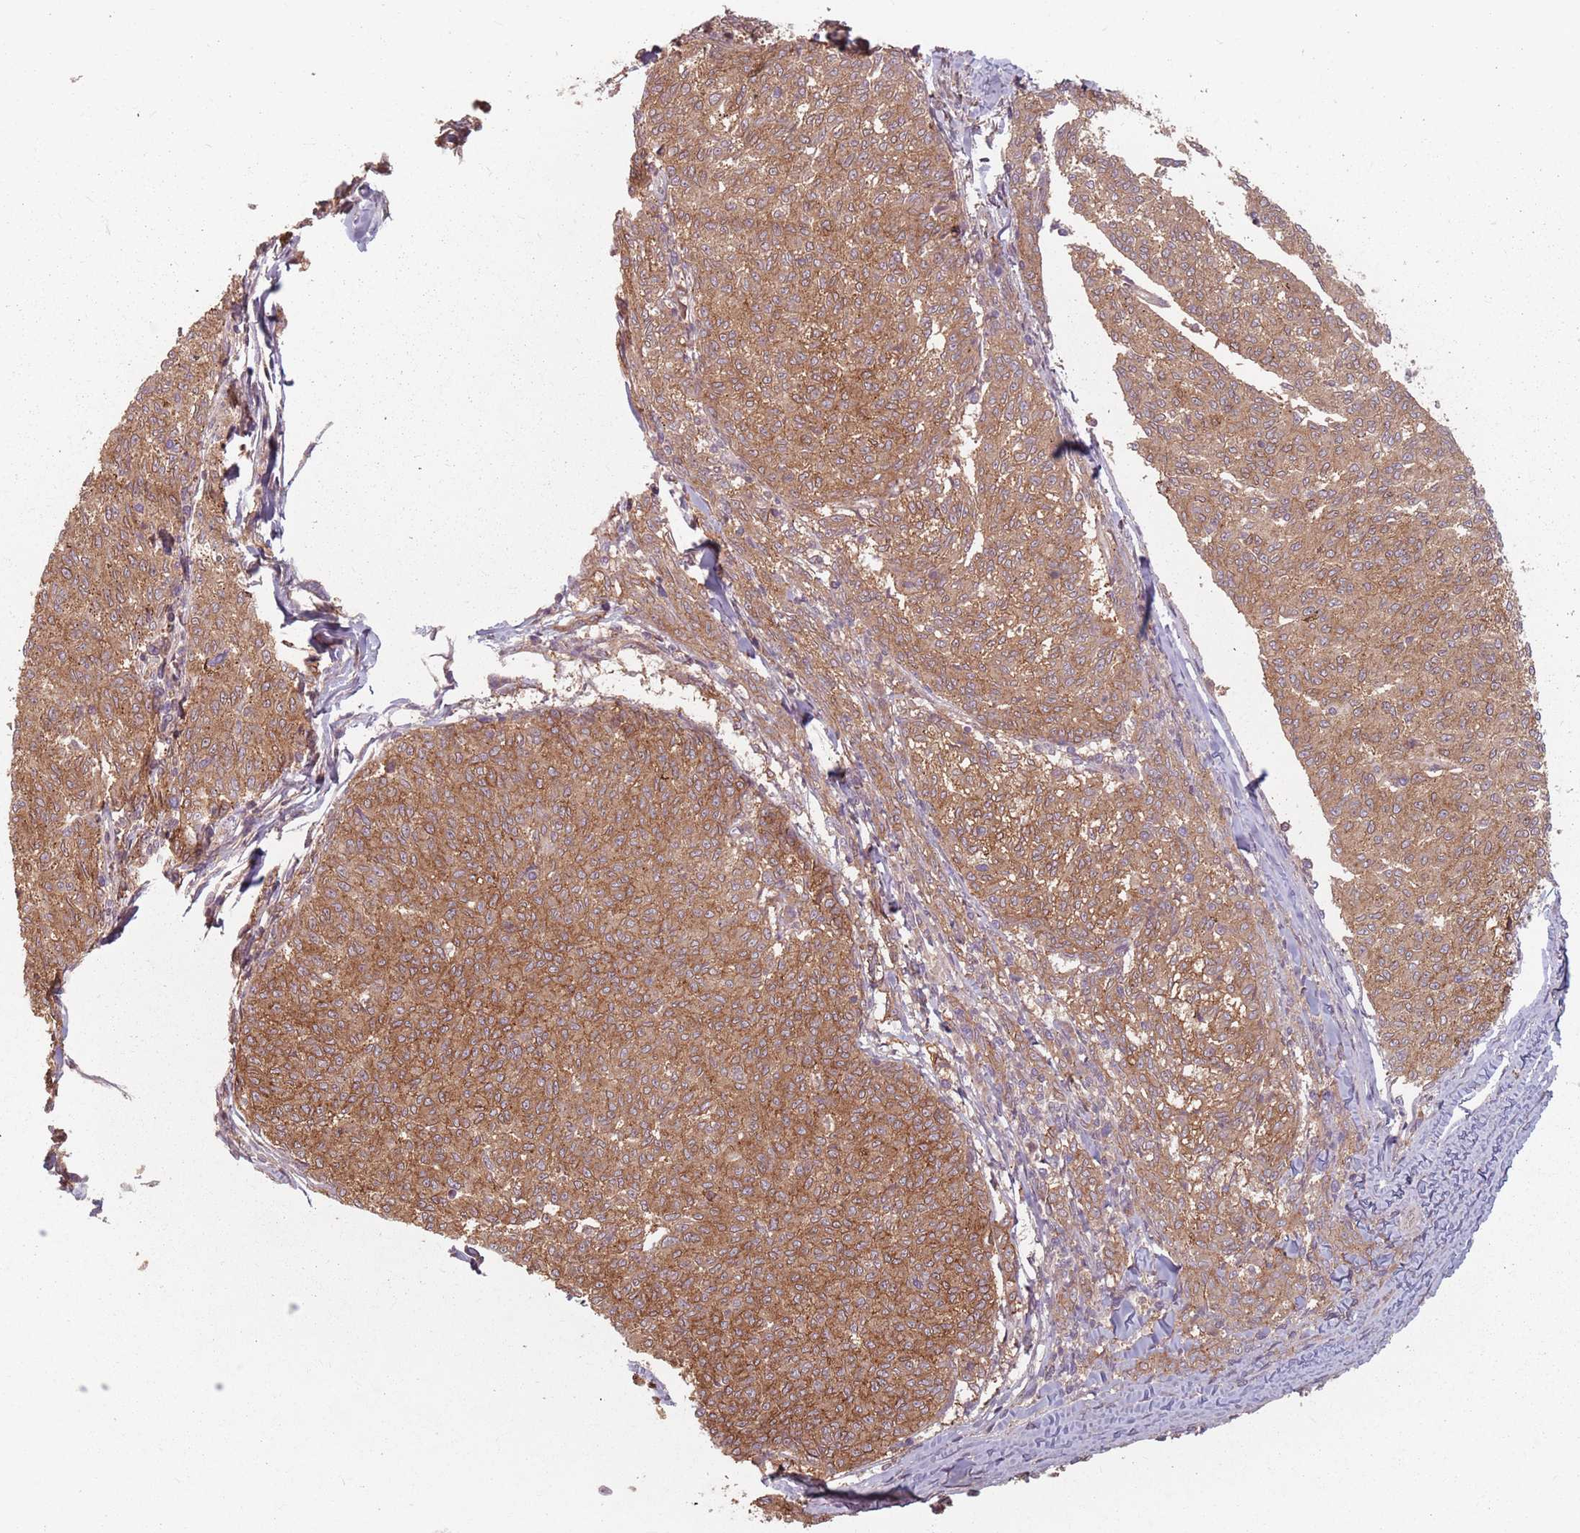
{"staining": {"intensity": "moderate", "quantity": ">75%", "location": "cytoplasmic/membranous"}, "tissue": "melanoma", "cell_type": "Tumor cells", "image_type": "cancer", "snomed": [{"axis": "morphology", "description": "Malignant melanoma, NOS"}, {"axis": "topography", "description": "Skin"}], "caption": "Moderate cytoplasmic/membranous positivity is appreciated in about >75% of tumor cells in melanoma.", "gene": "C3orf14", "patient": {"sex": "female", "age": 72}}